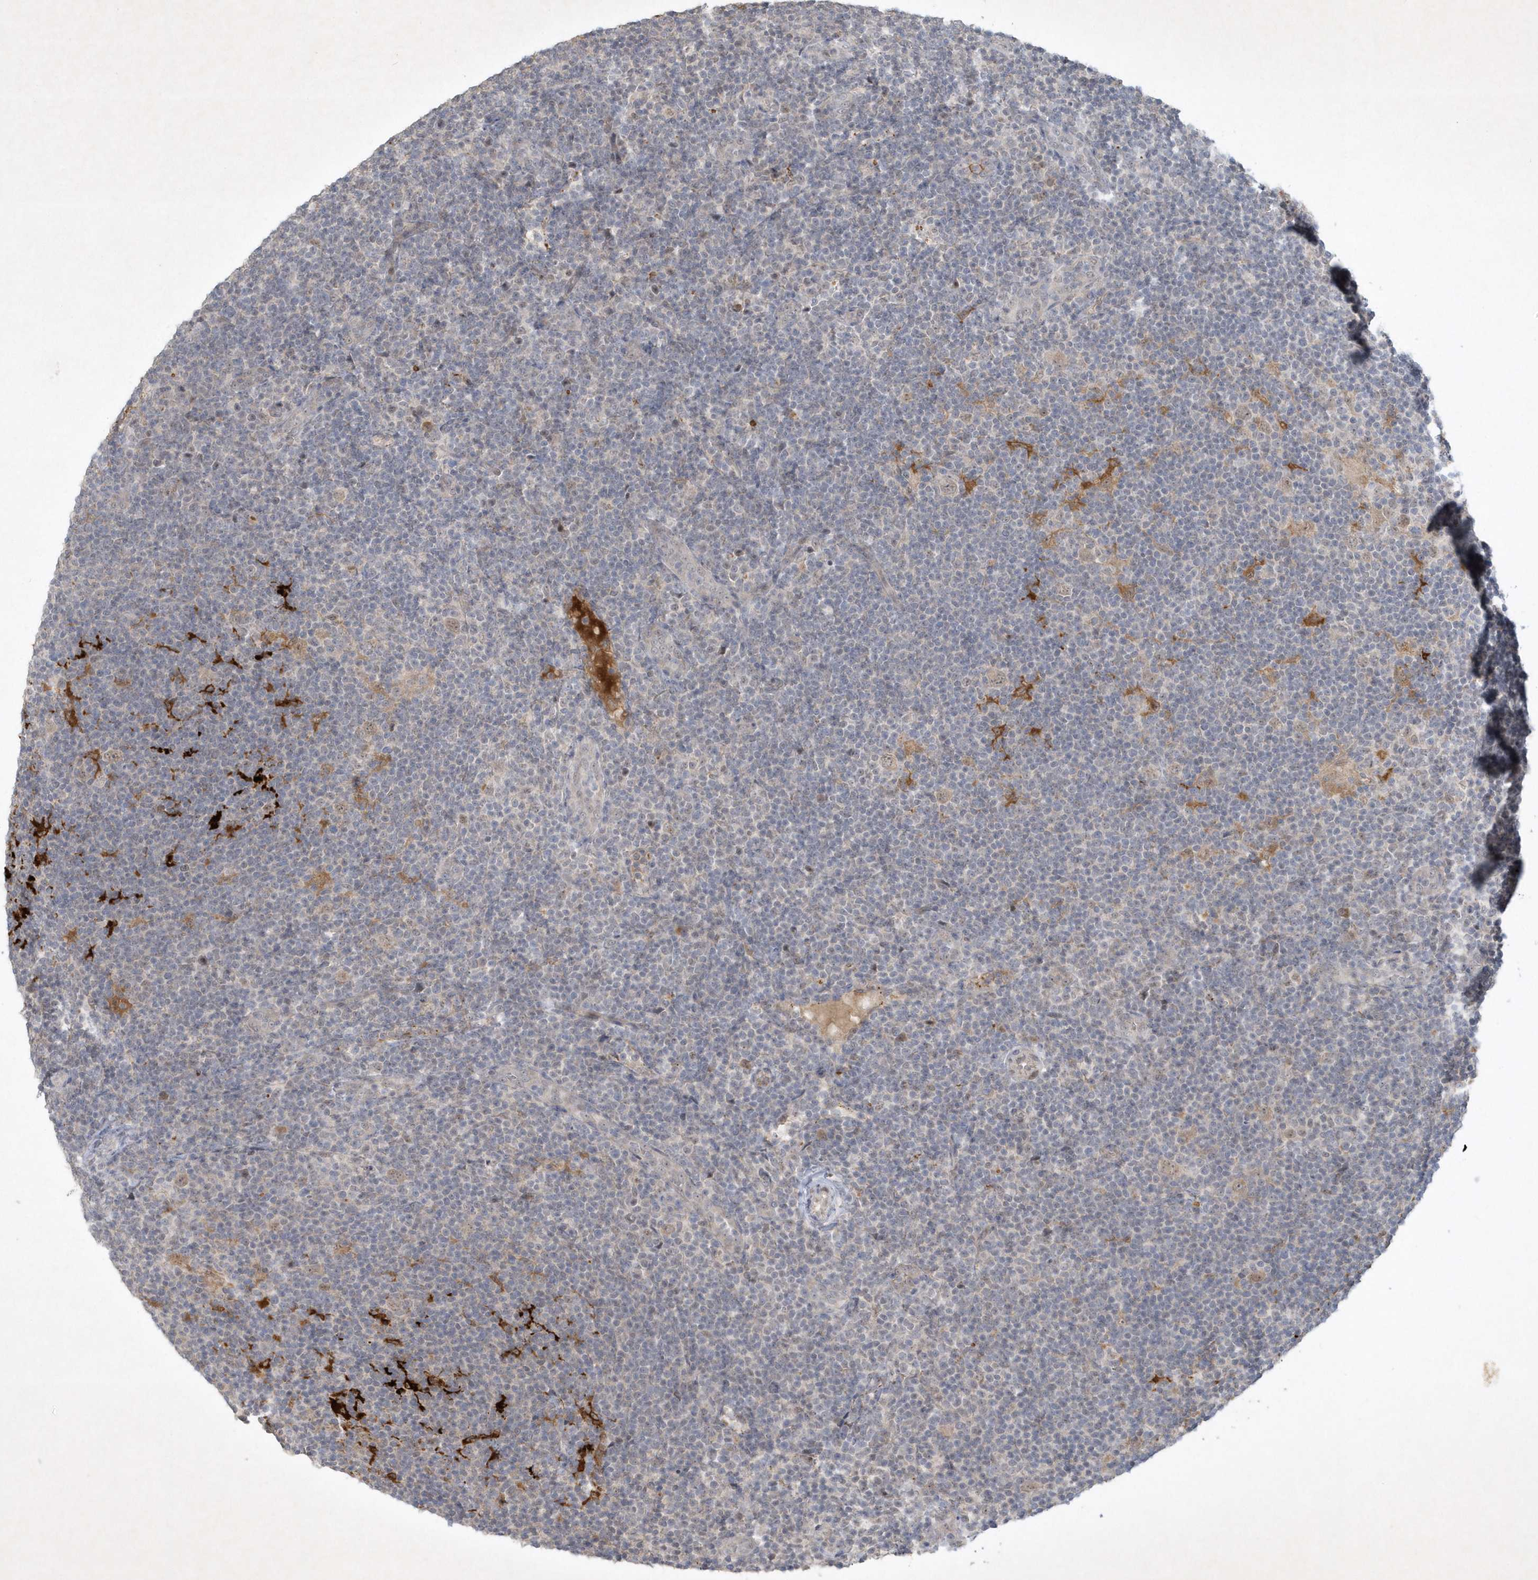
{"staining": {"intensity": "weak", "quantity": ">75%", "location": "cytoplasmic/membranous,nuclear"}, "tissue": "lymphoma", "cell_type": "Tumor cells", "image_type": "cancer", "snomed": [{"axis": "morphology", "description": "Hodgkin's disease, NOS"}, {"axis": "topography", "description": "Lymph node"}], "caption": "This image shows lymphoma stained with immunohistochemistry to label a protein in brown. The cytoplasmic/membranous and nuclear of tumor cells show weak positivity for the protein. Nuclei are counter-stained blue.", "gene": "THG1L", "patient": {"sex": "female", "age": 57}}